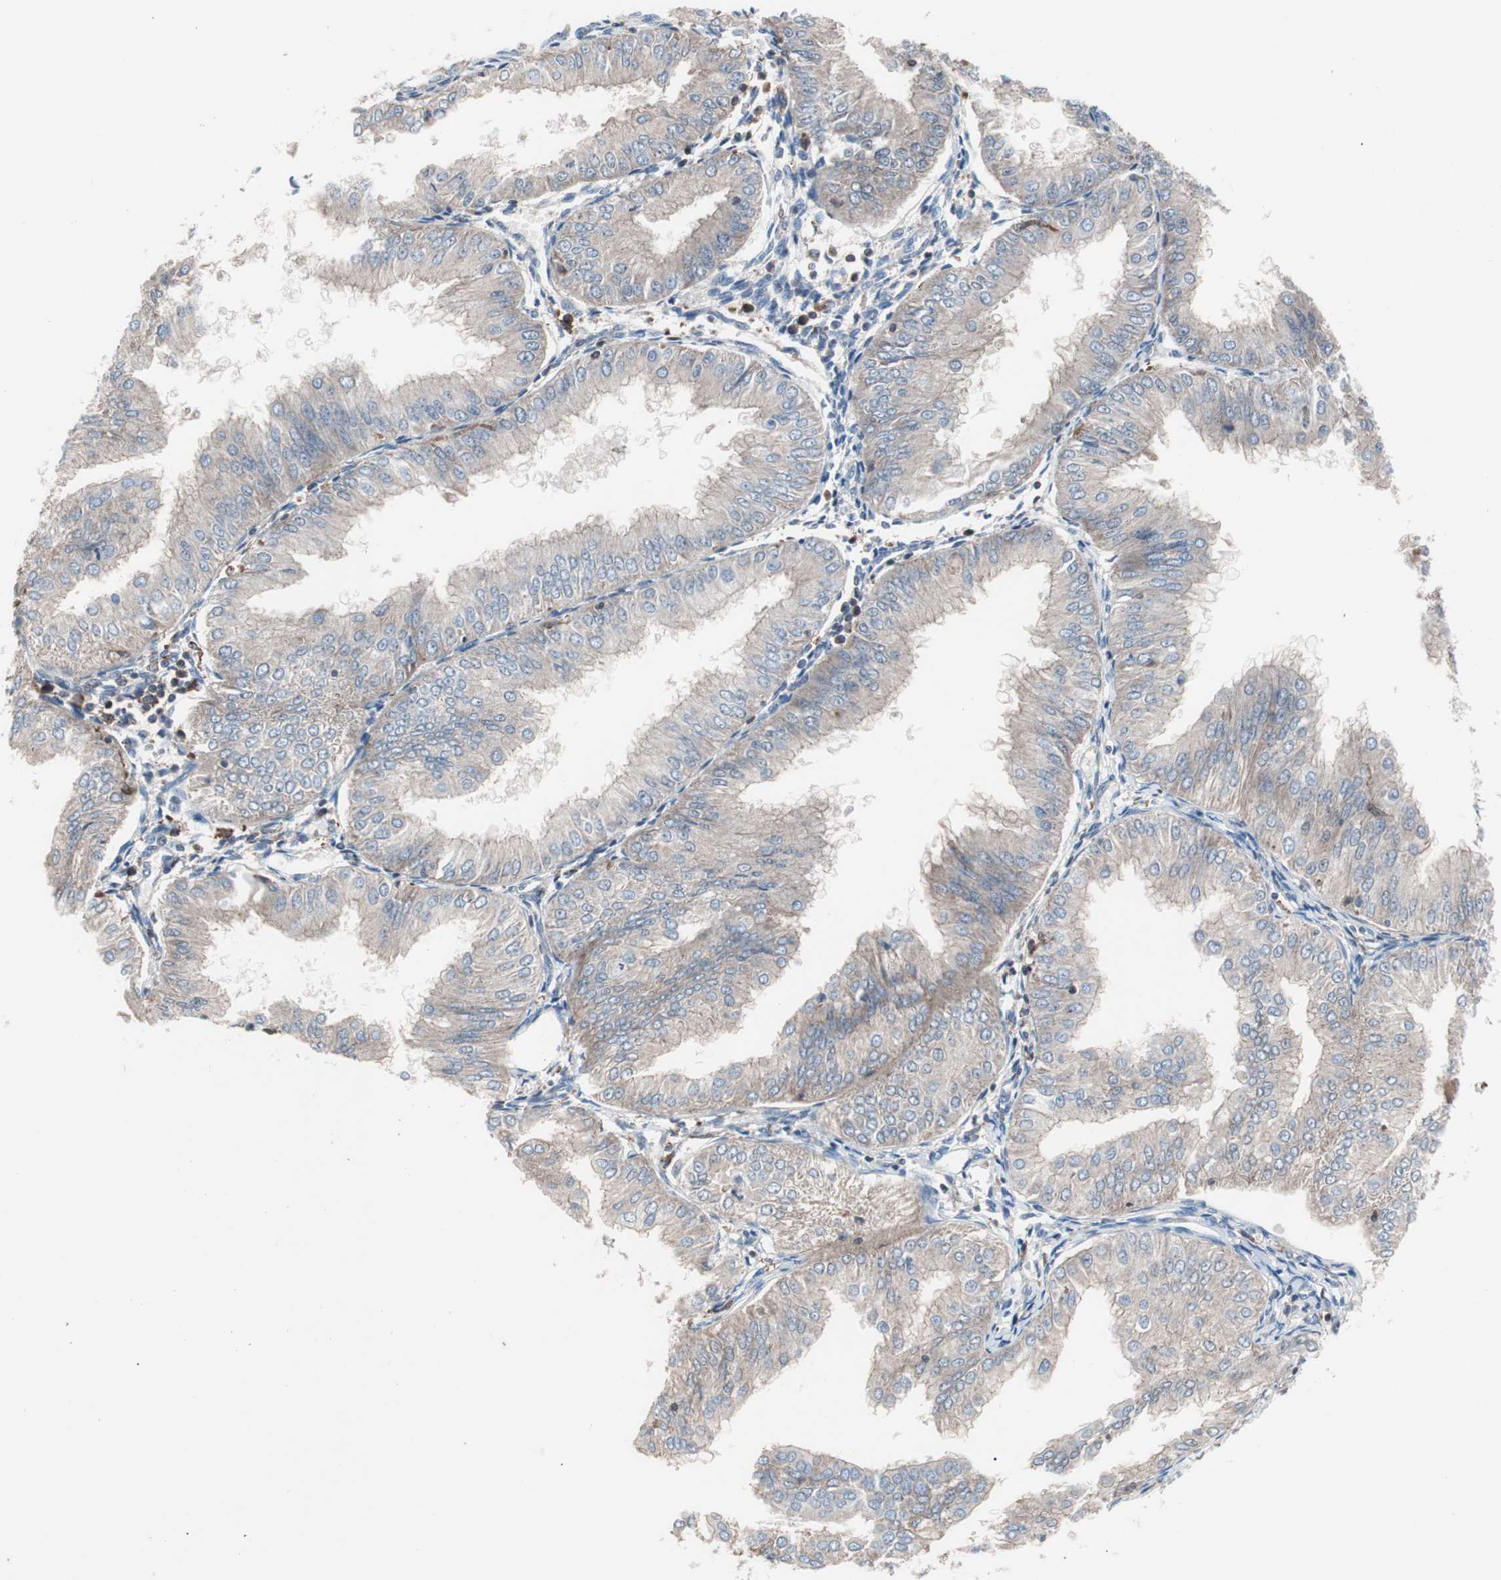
{"staining": {"intensity": "weak", "quantity": ">75%", "location": "cytoplasmic/membranous"}, "tissue": "endometrial cancer", "cell_type": "Tumor cells", "image_type": "cancer", "snomed": [{"axis": "morphology", "description": "Adenocarcinoma, NOS"}, {"axis": "topography", "description": "Endometrium"}], "caption": "A photomicrograph showing weak cytoplasmic/membranous positivity in about >75% of tumor cells in endometrial cancer, as visualized by brown immunohistochemical staining.", "gene": "PIK3R1", "patient": {"sex": "female", "age": 53}}